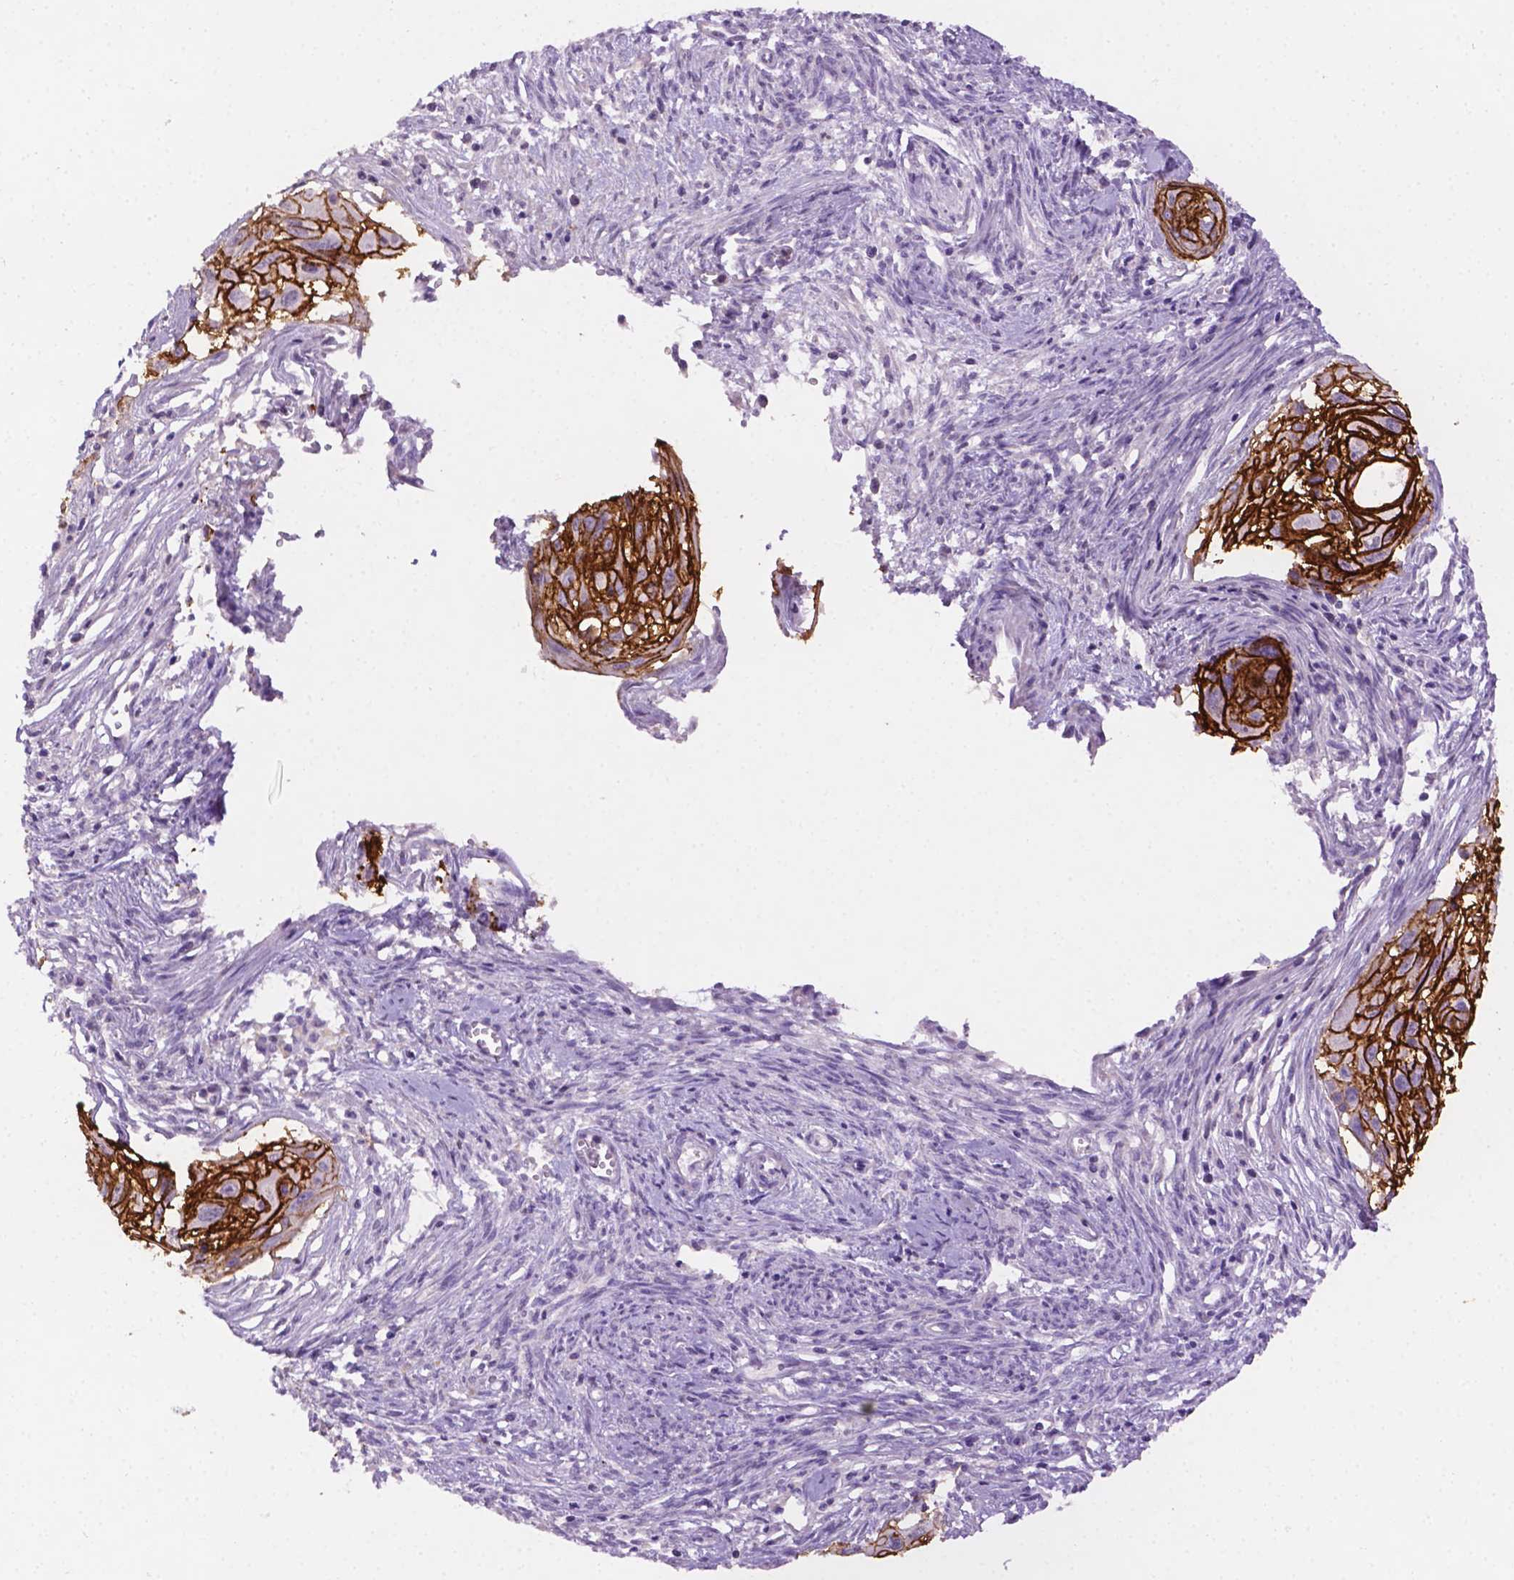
{"staining": {"intensity": "strong", "quantity": ">75%", "location": "cytoplasmic/membranous"}, "tissue": "cervical cancer", "cell_type": "Tumor cells", "image_type": "cancer", "snomed": [{"axis": "morphology", "description": "Squamous cell carcinoma, NOS"}, {"axis": "topography", "description": "Cervix"}], "caption": "Immunohistochemistry histopathology image of cervical cancer stained for a protein (brown), which shows high levels of strong cytoplasmic/membranous staining in approximately >75% of tumor cells.", "gene": "TACSTD2", "patient": {"sex": "female", "age": 49}}